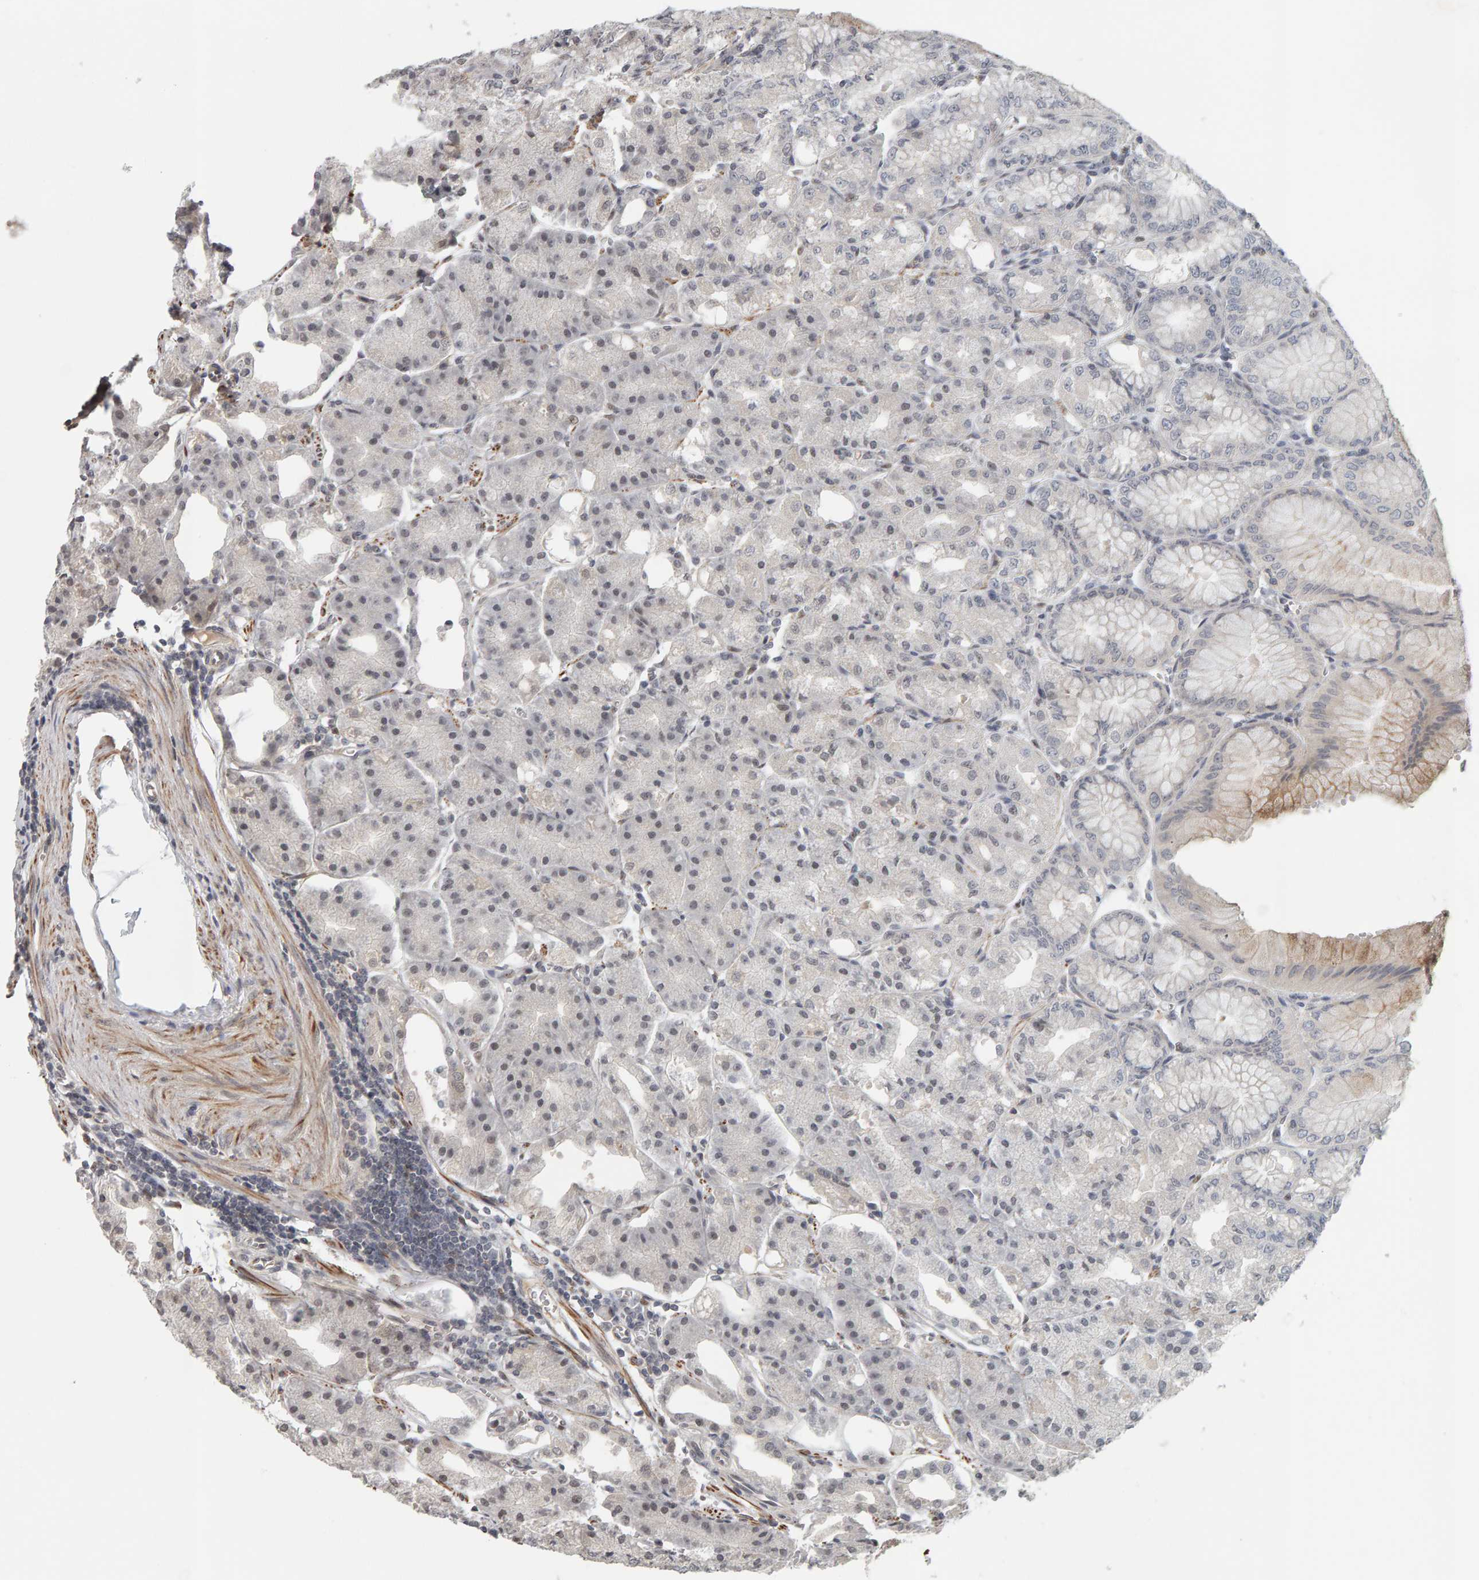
{"staining": {"intensity": "negative", "quantity": "none", "location": "none"}, "tissue": "stomach", "cell_type": "Glandular cells", "image_type": "normal", "snomed": [{"axis": "morphology", "description": "Normal tissue, NOS"}, {"axis": "topography", "description": "Stomach, lower"}], "caption": "An IHC photomicrograph of normal stomach is shown. There is no staining in glandular cells of stomach. (DAB (3,3'-diaminobenzidine) IHC visualized using brightfield microscopy, high magnification).", "gene": "TEFM", "patient": {"sex": "male", "age": 71}}